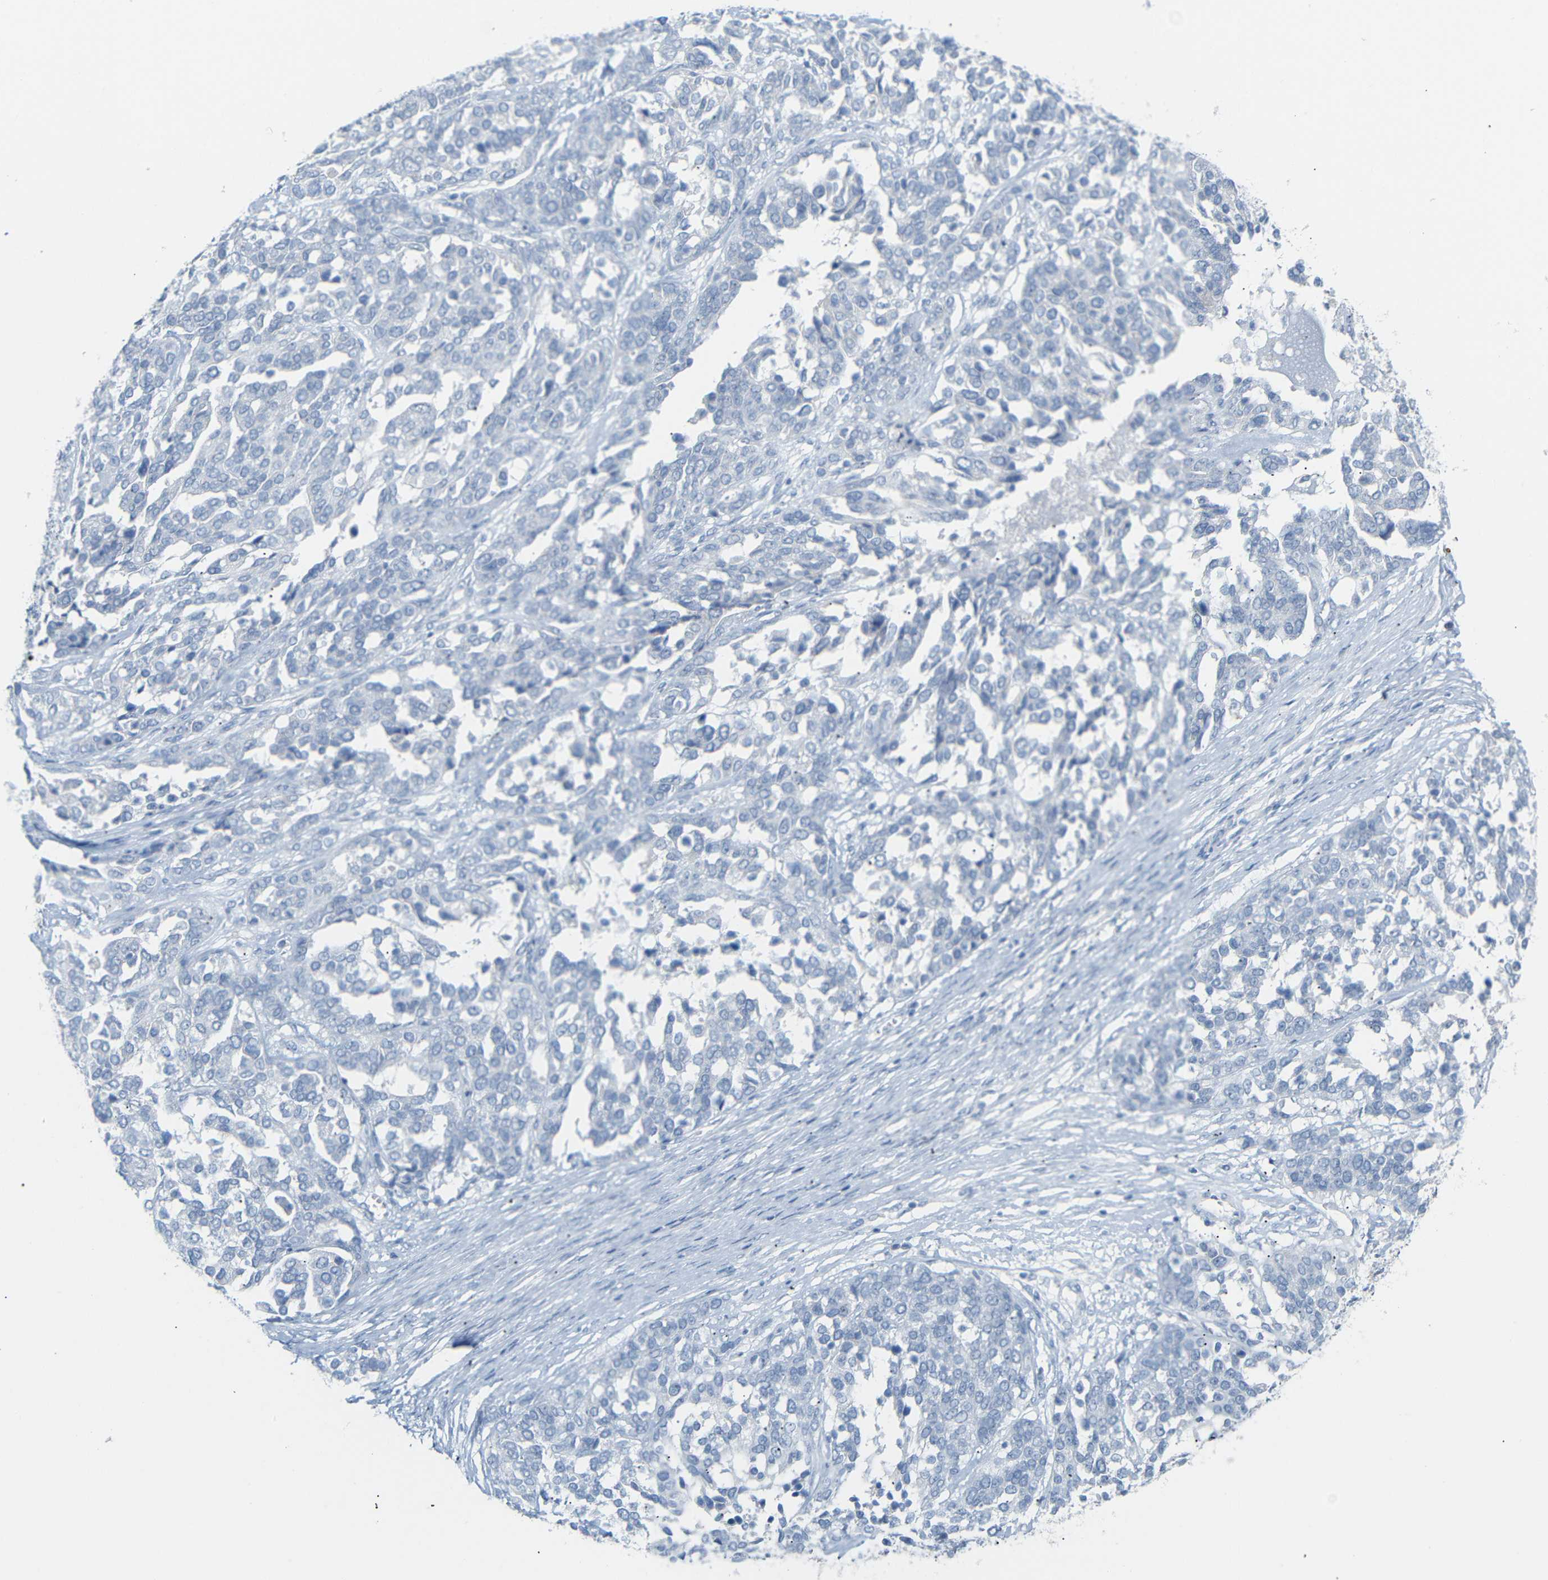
{"staining": {"intensity": "negative", "quantity": "none", "location": "none"}, "tissue": "ovarian cancer", "cell_type": "Tumor cells", "image_type": "cancer", "snomed": [{"axis": "morphology", "description": "Cystadenocarcinoma, serous, NOS"}, {"axis": "topography", "description": "Ovary"}], "caption": "The IHC micrograph has no significant staining in tumor cells of ovarian cancer tissue.", "gene": "OPN1SW", "patient": {"sex": "female", "age": 44}}